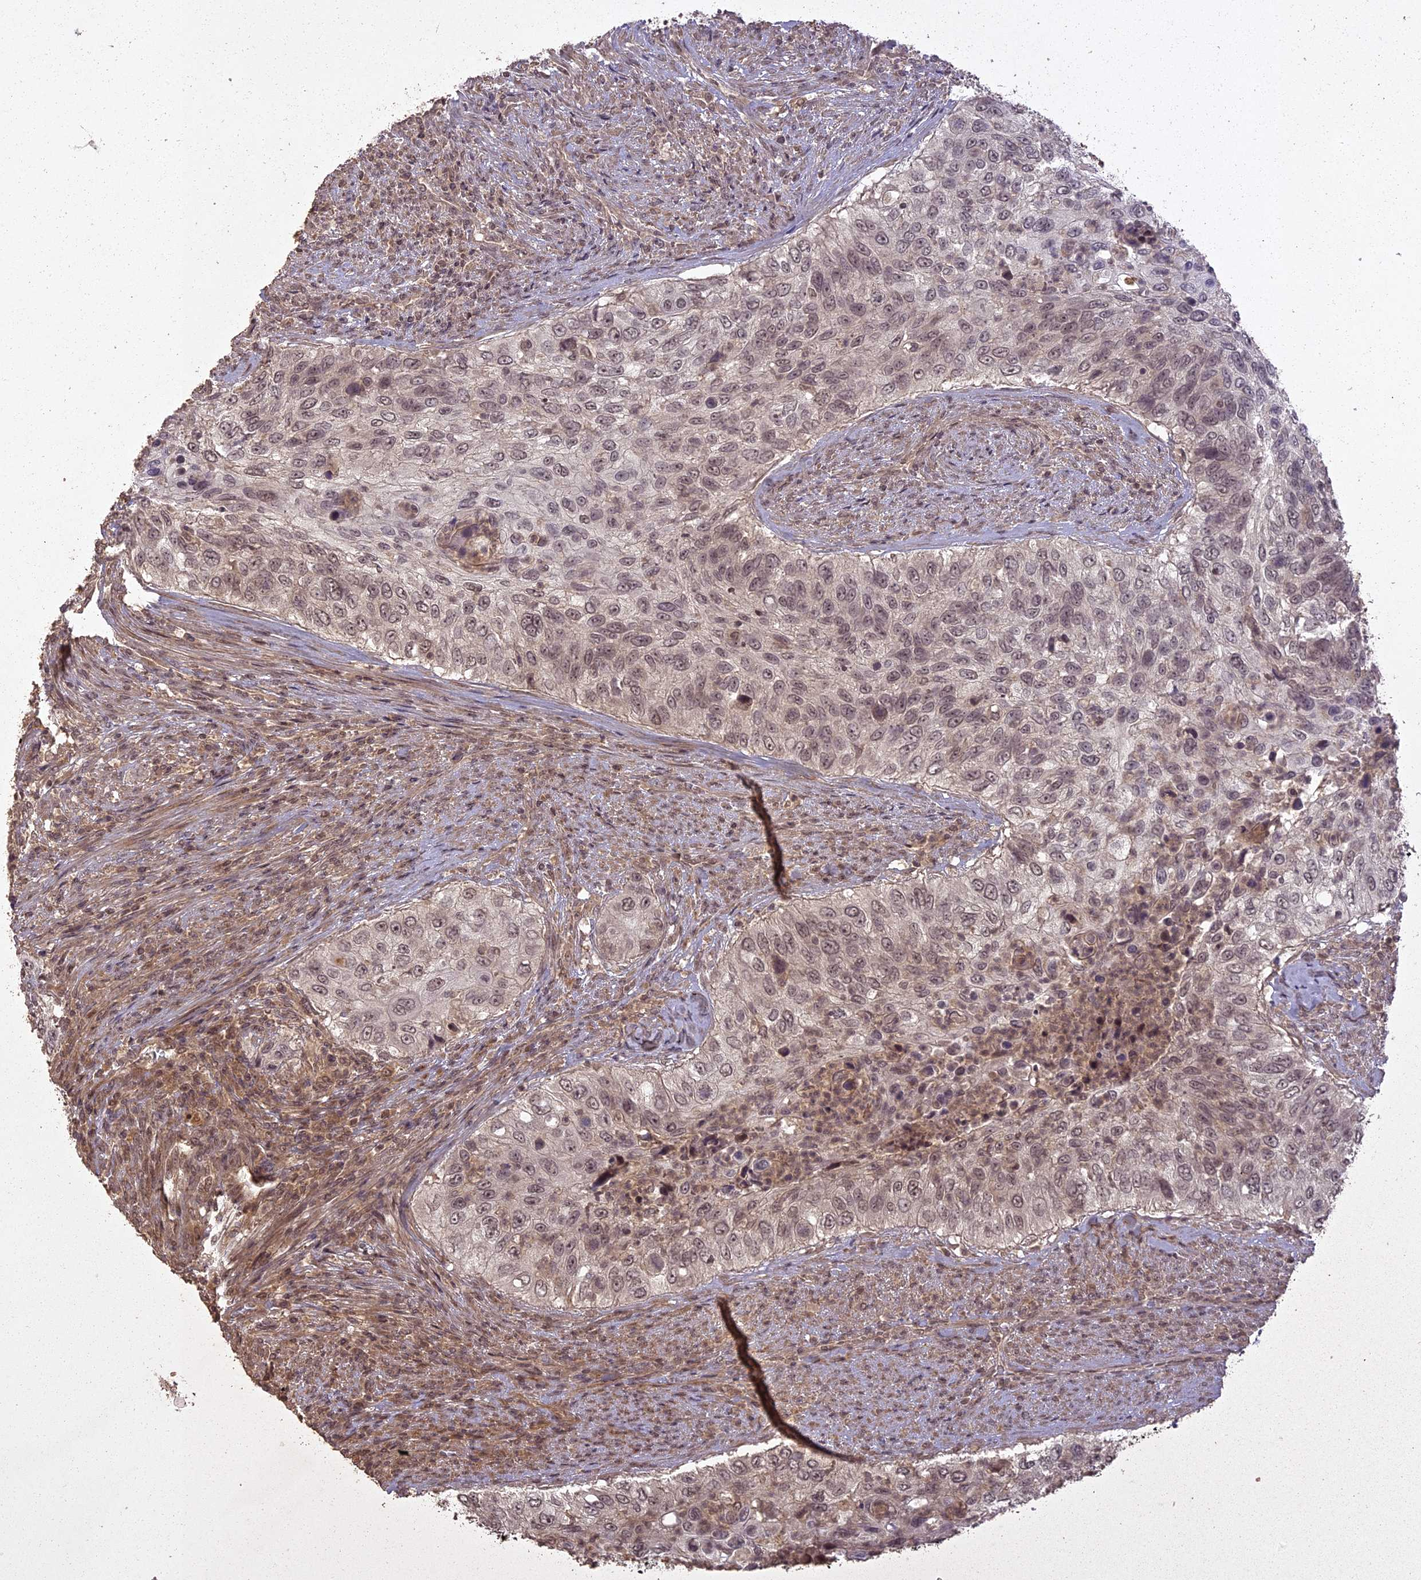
{"staining": {"intensity": "weak", "quantity": ">75%", "location": "nuclear"}, "tissue": "urothelial cancer", "cell_type": "Tumor cells", "image_type": "cancer", "snomed": [{"axis": "morphology", "description": "Urothelial carcinoma, High grade"}, {"axis": "topography", "description": "Urinary bladder"}], "caption": "Immunohistochemical staining of urothelial carcinoma (high-grade) reveals low levels of weak nuclear protein expression in approximately >75% of tumor cells.", "gene": "LIN37", "patient": {"sex": "female", "age": 60}}